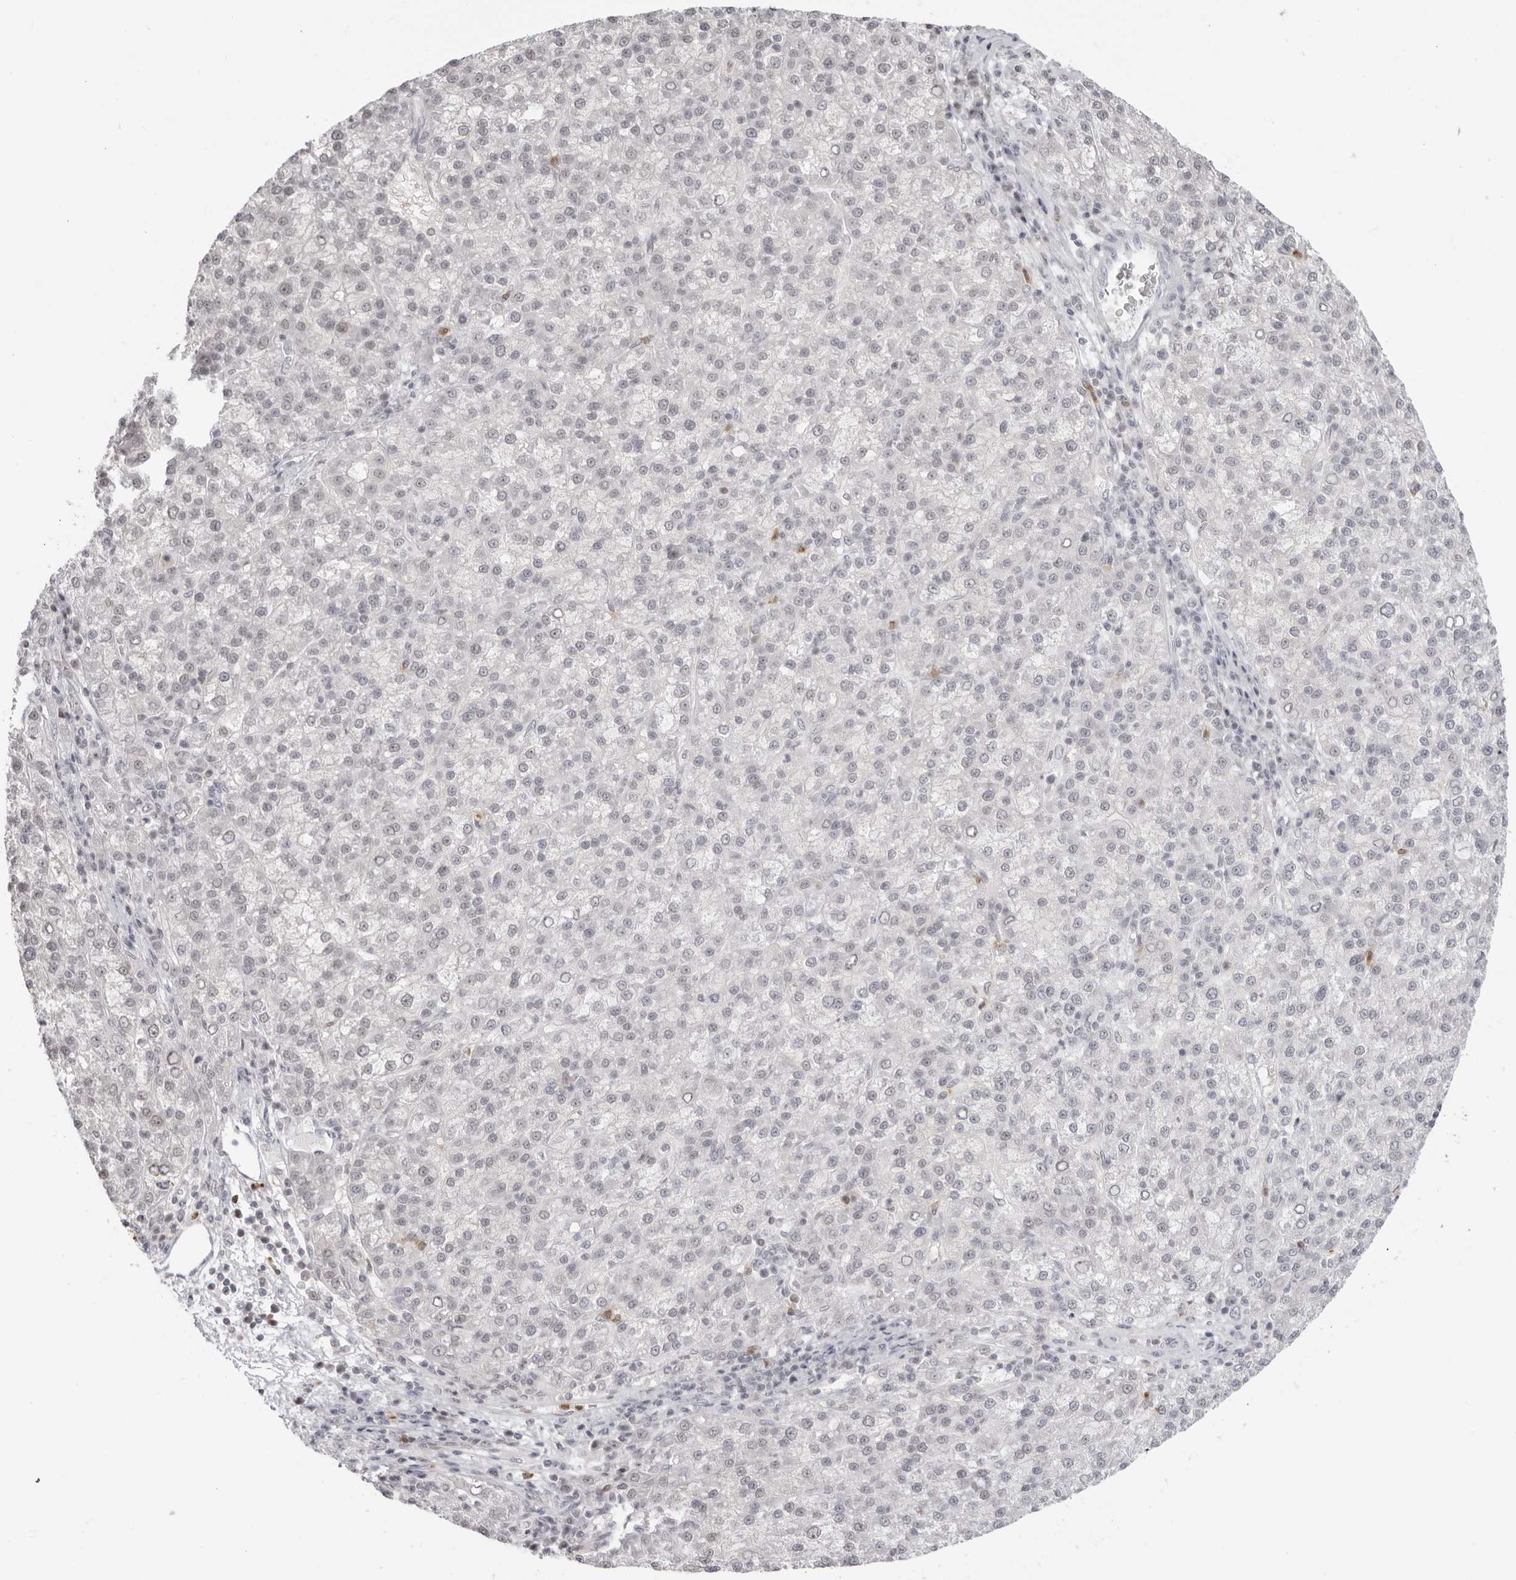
{"staining": {"intensity": "negative", "quantity": "none", "location": "none"}, "tissue": "liver cancer", "cell_type": "Tumor cells", "image_type": "cancer", "snomed": [{"axis": "morphology", "description": "Carcinoma, Hepatocellular, NOS"}, {"axis": "topography", "description": "Liver"}], "caption": "A micrograph of human liver cancer is negative for staining in tumor cells.", "gene": "RNF146", "patient": {"sex": "female", "age": 58}}